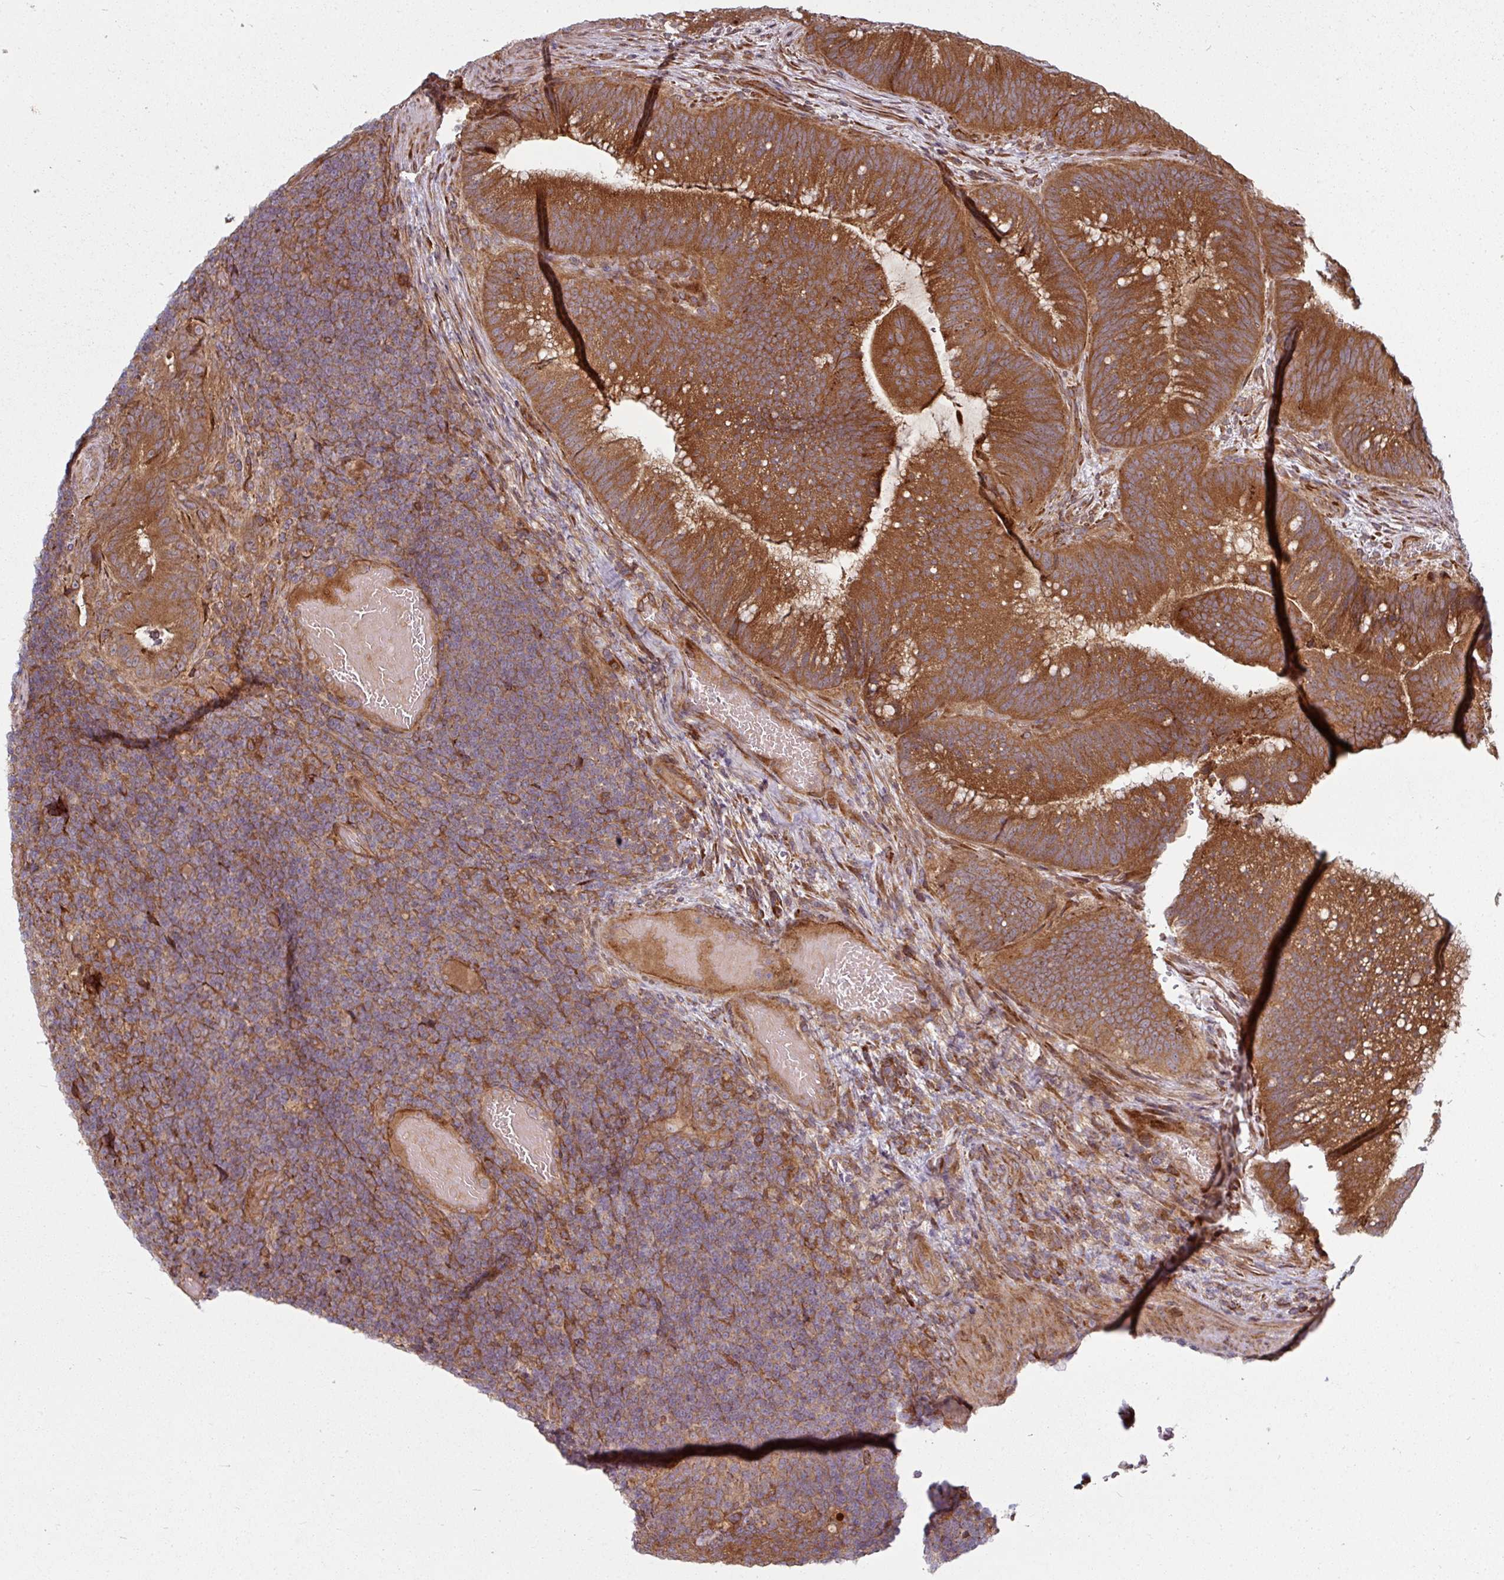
{"staining": {"intensity": "strong", "quantity": ">75%", "location": "cytoplasmic/membranous"}, "tissue": "colorectal cancer", "cell_type": "Tumor cells", "image_type": "cancer", "snomed": [{"axis": "morphology", "description": "Adenocarcinoma, NOS"}, {"axis": "topography", "description": "Colon"}], "caption": "Immunohistochemical staining of human colorectal cancer (adenocarcinoma) exhibits high levels of strong cytoplasmic/membranous positivity in about >75% of tumor cells. The staining was performed using DAB, with brown indicating positive protein expression. Nuclei are stained blue with hematoxylin.", "gene": "RAB5A", "patient": {"sex": "female", "age": 43}}